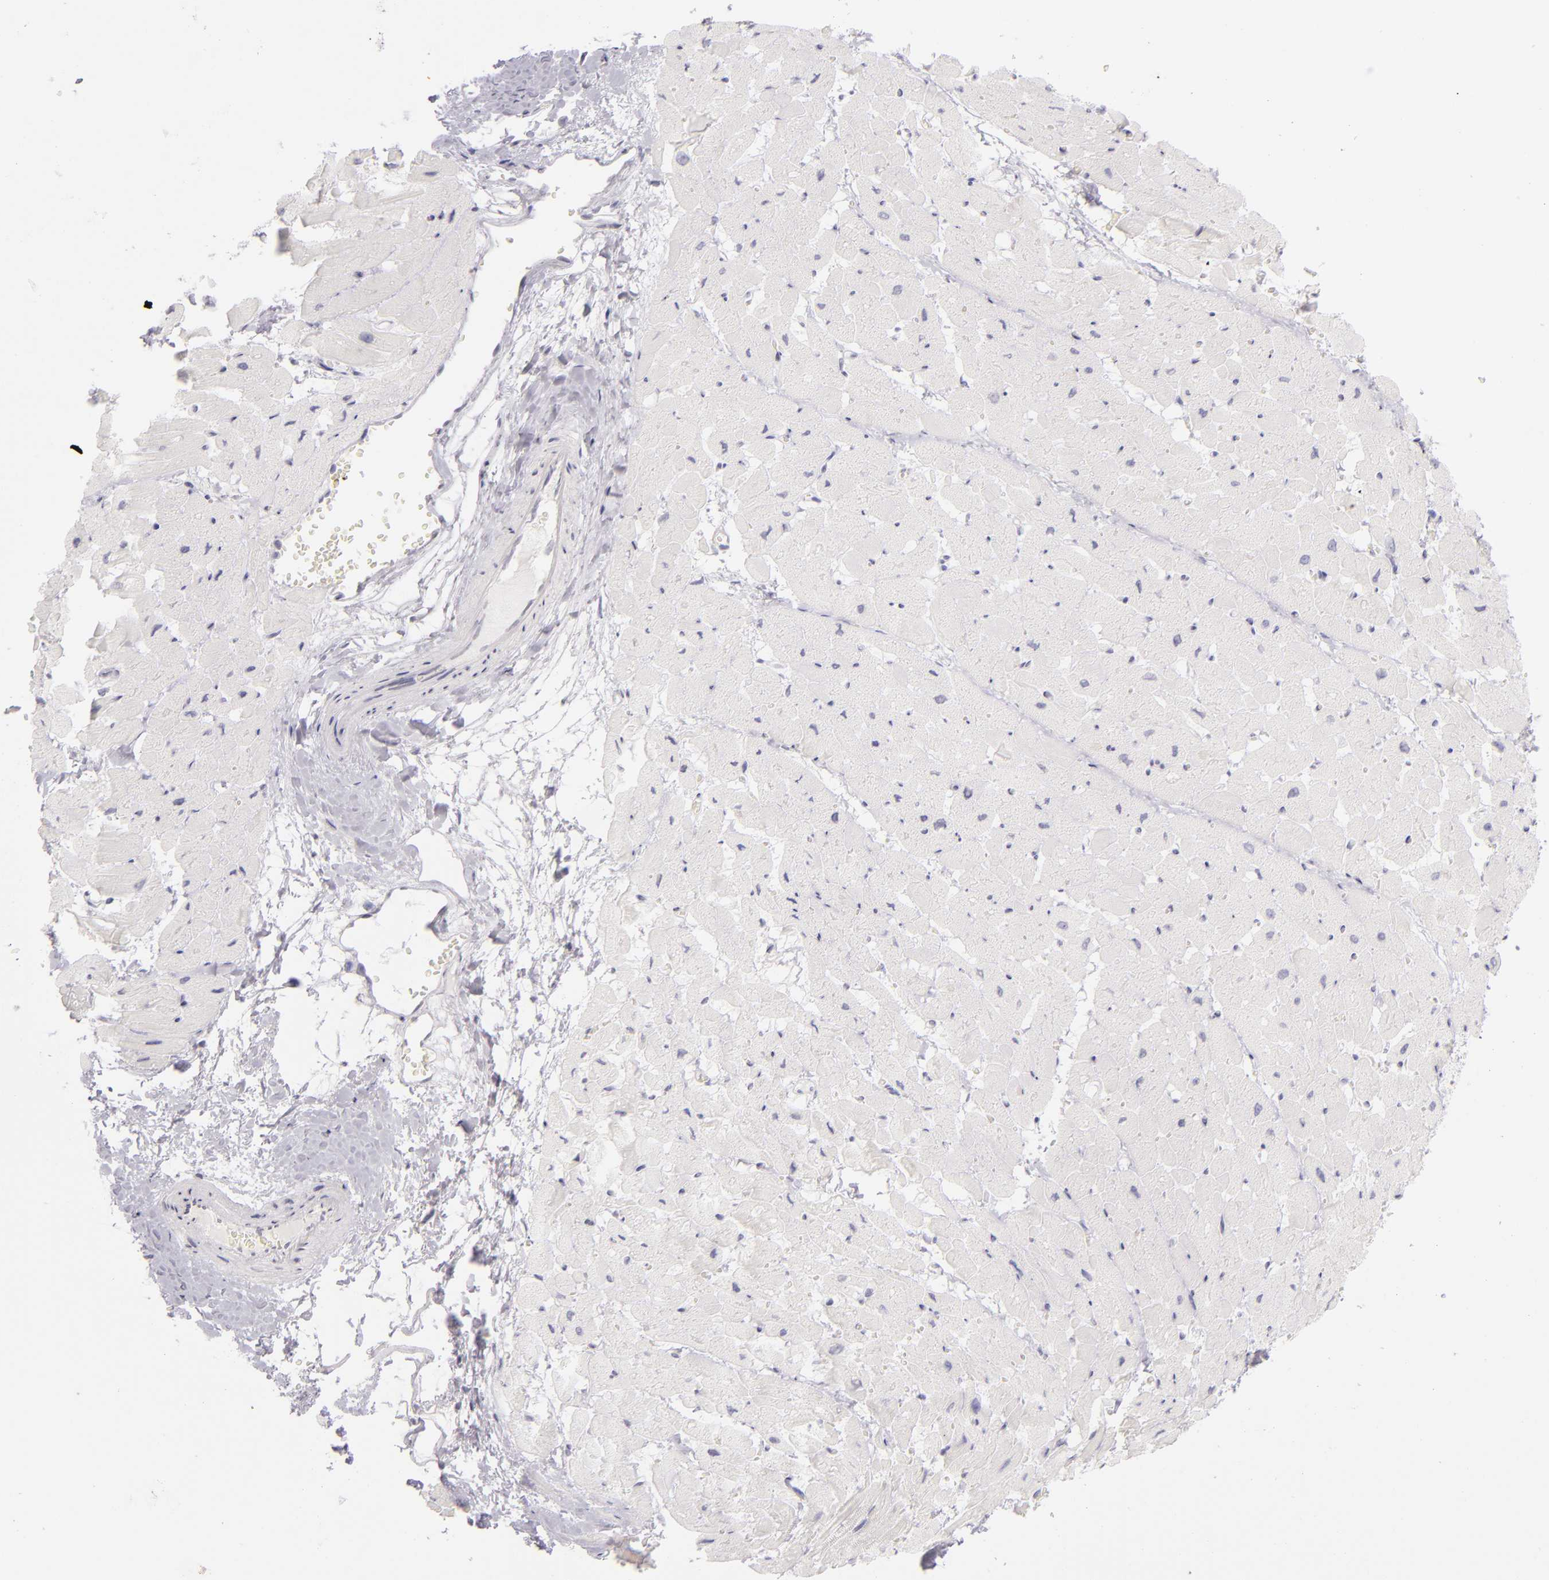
{"staining": {"intensity": "negative", "quantity": "none", "location": "none"}, "tissue": "heart muscle", "cell_type": "Cardiomyocytes", "image_type": "normal", "snomed": [{"axis": "morphology", "description": "Normal tissue, NOS"}, {"axis": "topography", "description": "Heart"}], "caption": "Immunohistochemistry (IHC) micrograph of normal heart muscle: heart muscle stained with DAB (3,3'-diaminobenzidine) displays no significant protein staining in cardiomyocytes.", "gene": "CD40", "patient": {"sex": "male", "age": 45}}